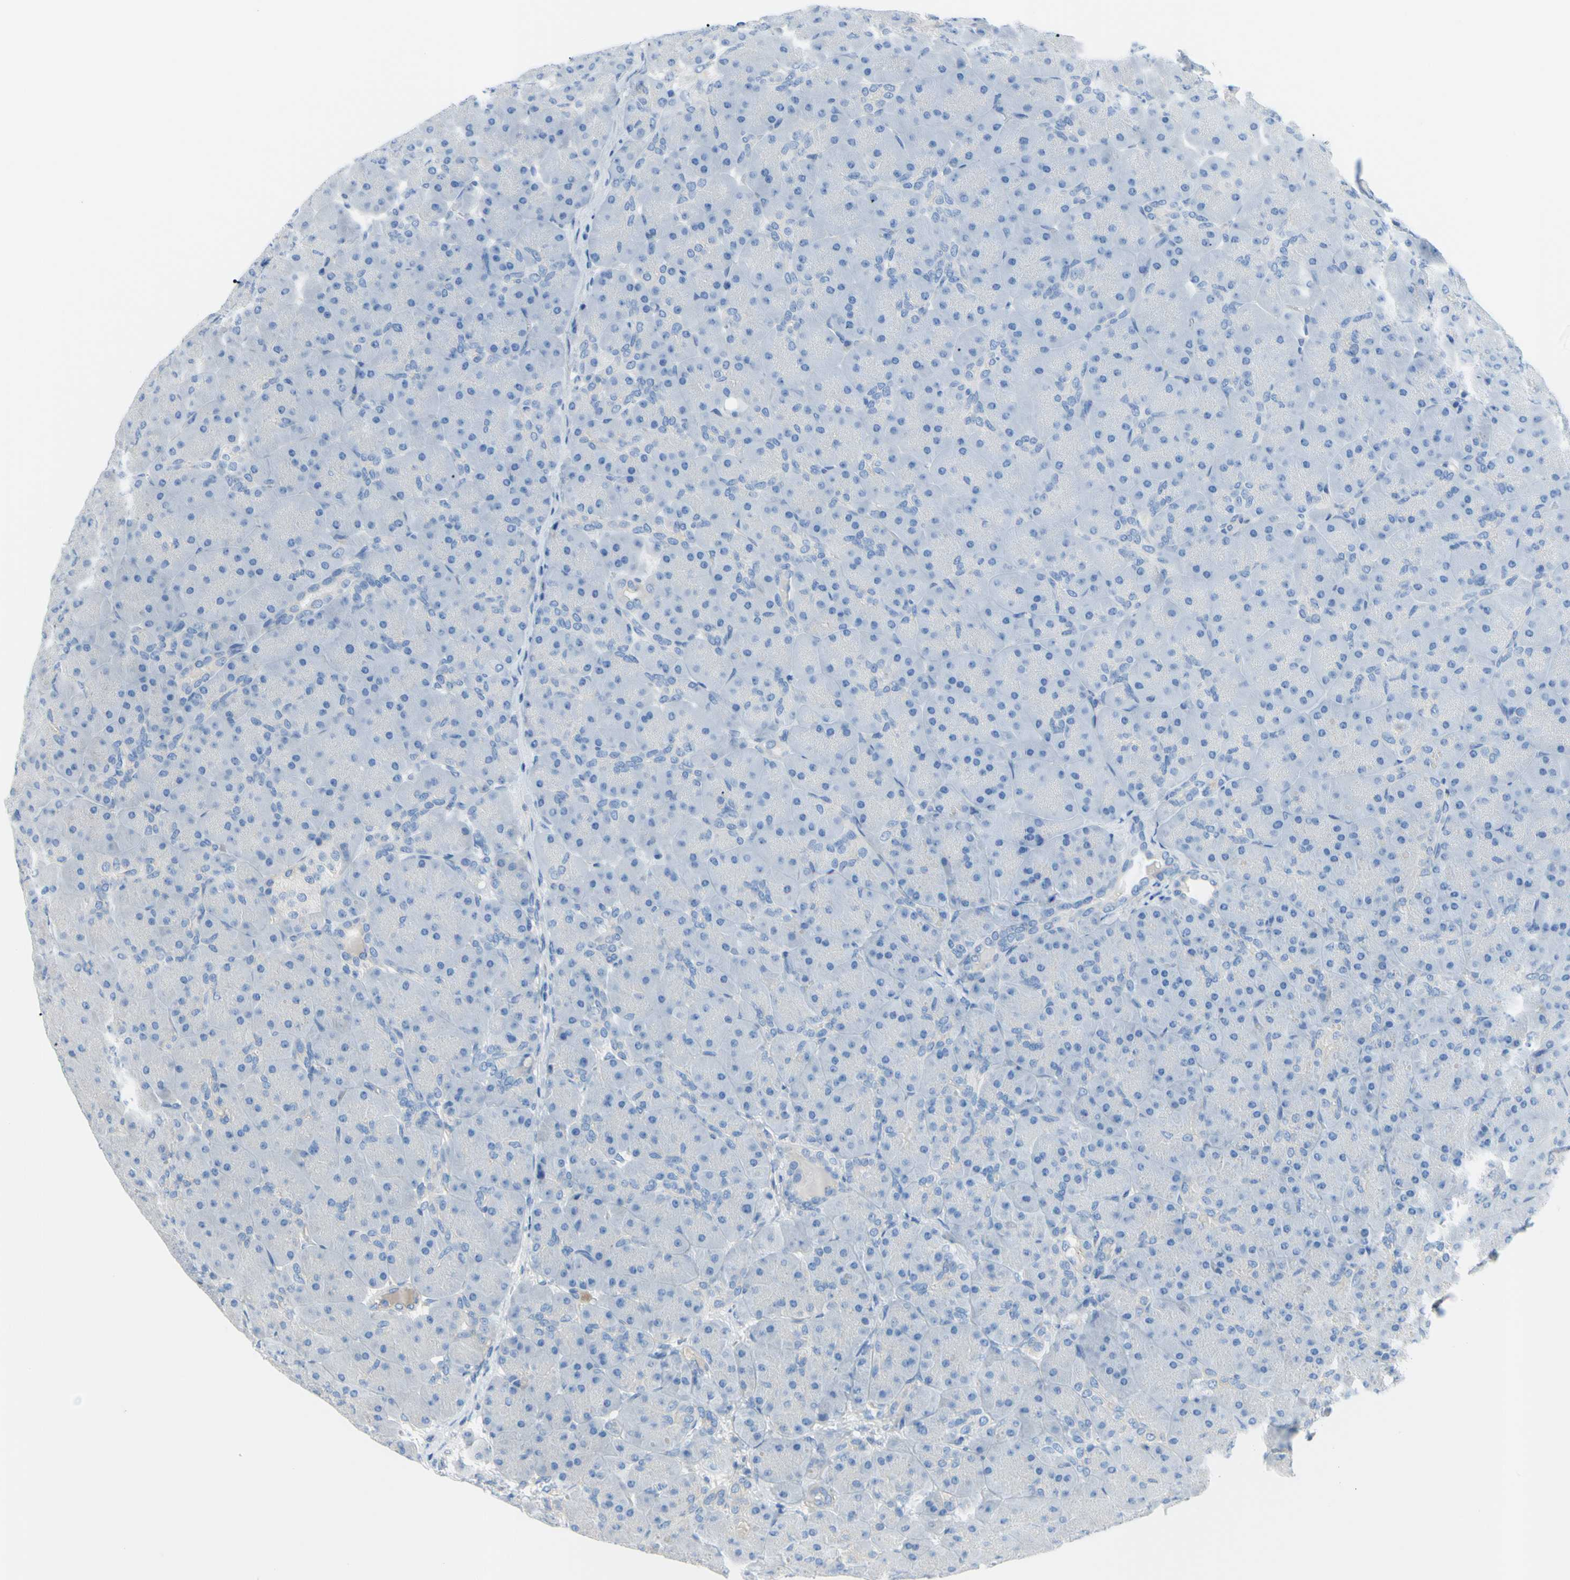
{"staining": {"intensity": "negative", "quantity": "none", "location": "none"}, "tissue": "pancreas", "cell_type": "Exocrine glandular cells", "image_type": "normal", "snomed": [{"axis": "morphology", "description": "Normal tissue, NOS"}, {"axis": "topography", "description": "Pancreas"}], "caption": "Pancreas stained for a protein using immunohistochemistry (IHC) demonstrates no positivity exocrine glandular cells.", "gene": "TMEM59L", "patient": {"sex": "male", "age": 66}}